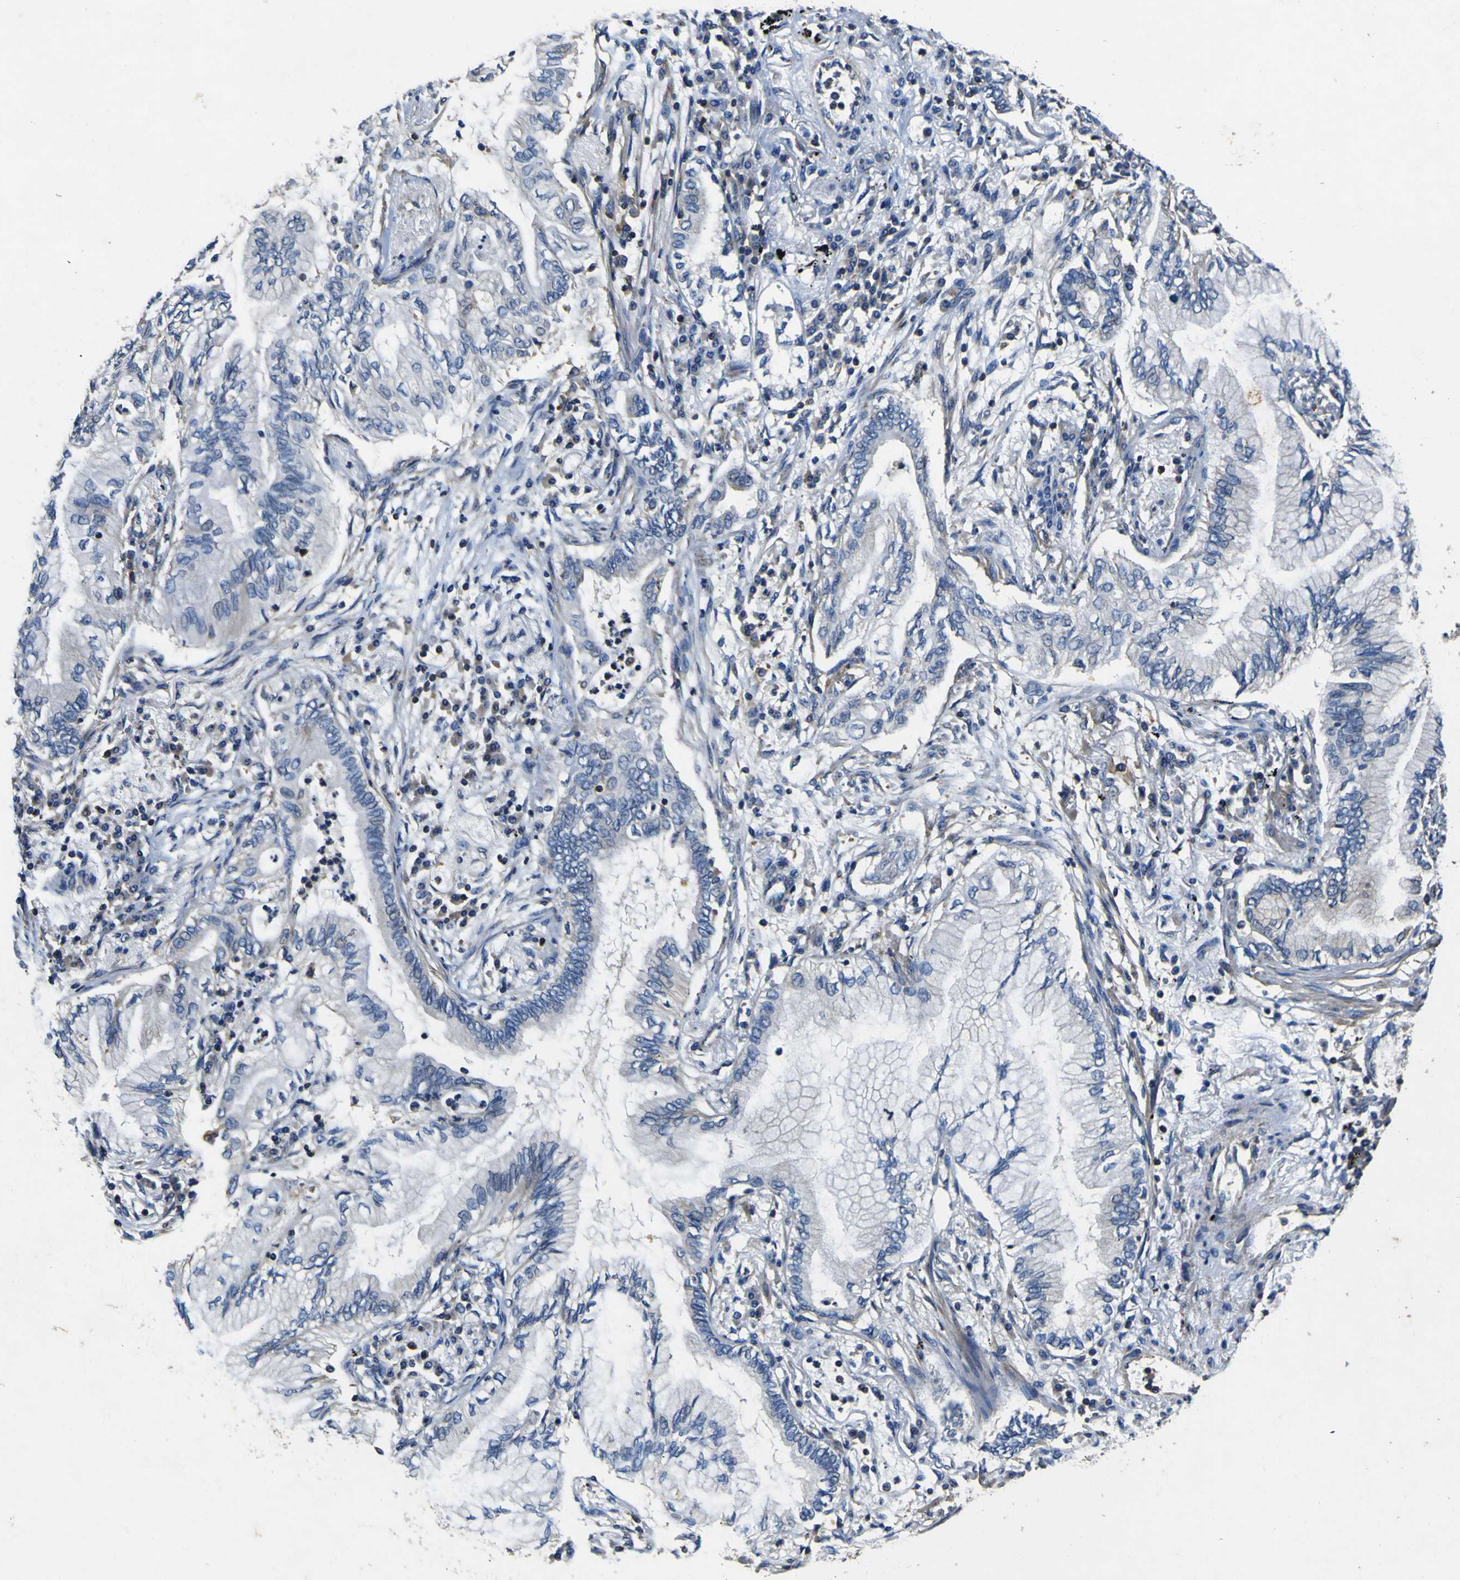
{"staining": {"intensity": "negative", "quantity": "none", "location": "none"}, "tissue": "lung cancer", "cell_type": "Tumor cells", "image_type": "cancer", "snomed": [{"axis": "morphology", "description": "Normal tissue, NOS"}, {"axis": "morphology", "description": "Adenocarcinoma, NOS"}, {"axis": "topography", "description": "Bronchus"}, {"axis": "topography", "description": "Lung"}], "caption": "Lung cancer was stained to show a protein in brown. There is no significant positivity in tumor cells.", "gene": "CNR2", "patient": {"sex": "female", "age": 70}}